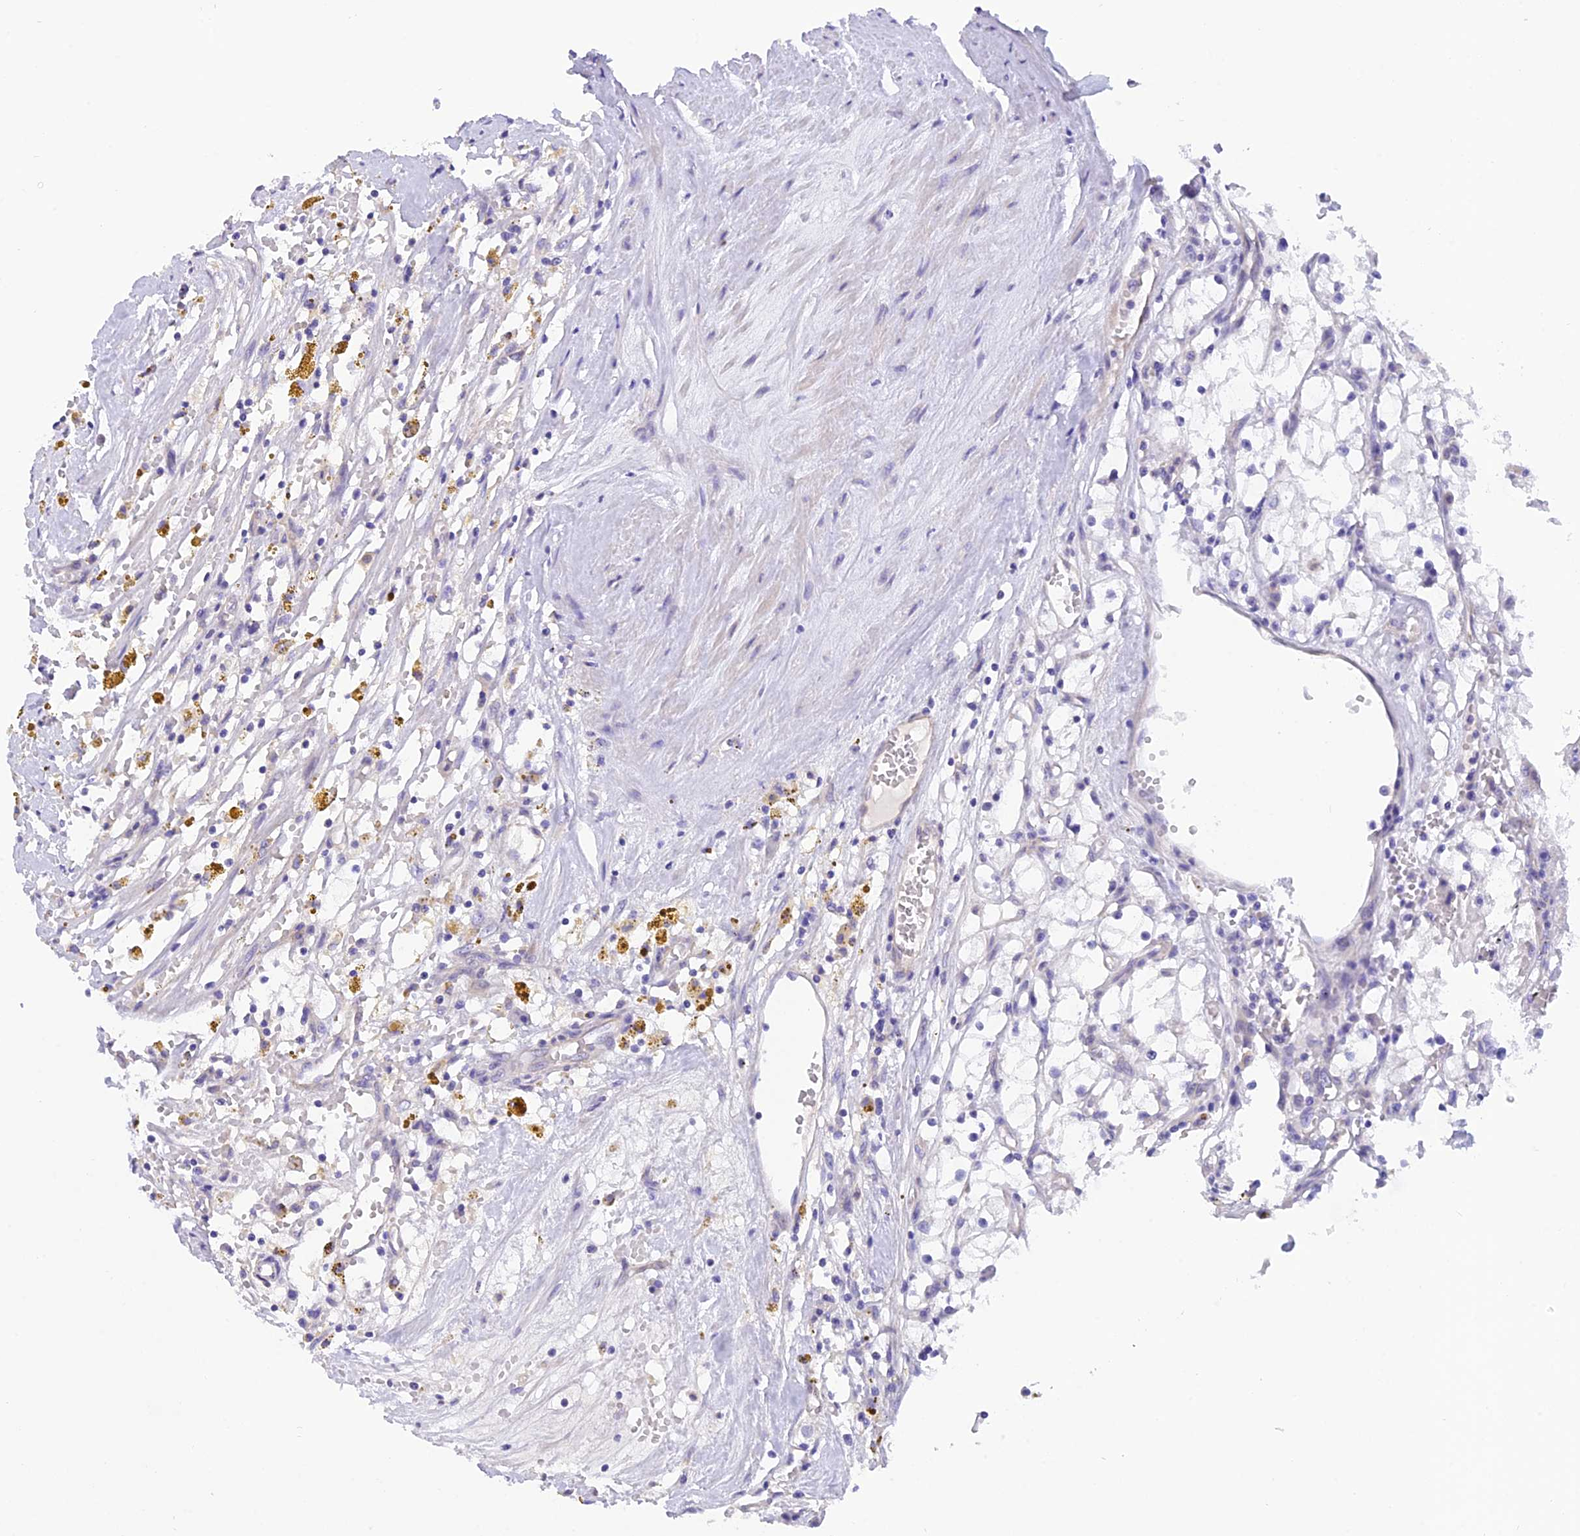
{"staining": {"intensity": "negative", "quantity": "none", "location": "none"}, "tissue": "renal cancer", "cell_type": "Tumor cells", "image_type": "cancer", "snomed": [{"axis": "morphology", "description": "Adenocarcinoma, NOS"}, {"axis": "topography", "description": "Kidney"}], "caption": "IHC photomicrograph of human renal cancer (adenocarcinoma) stained for a protein (brown), which displays no positivity in tumor cells.", "gene": "C17orf67", "patient": {"sex": "male", "age": 56}}